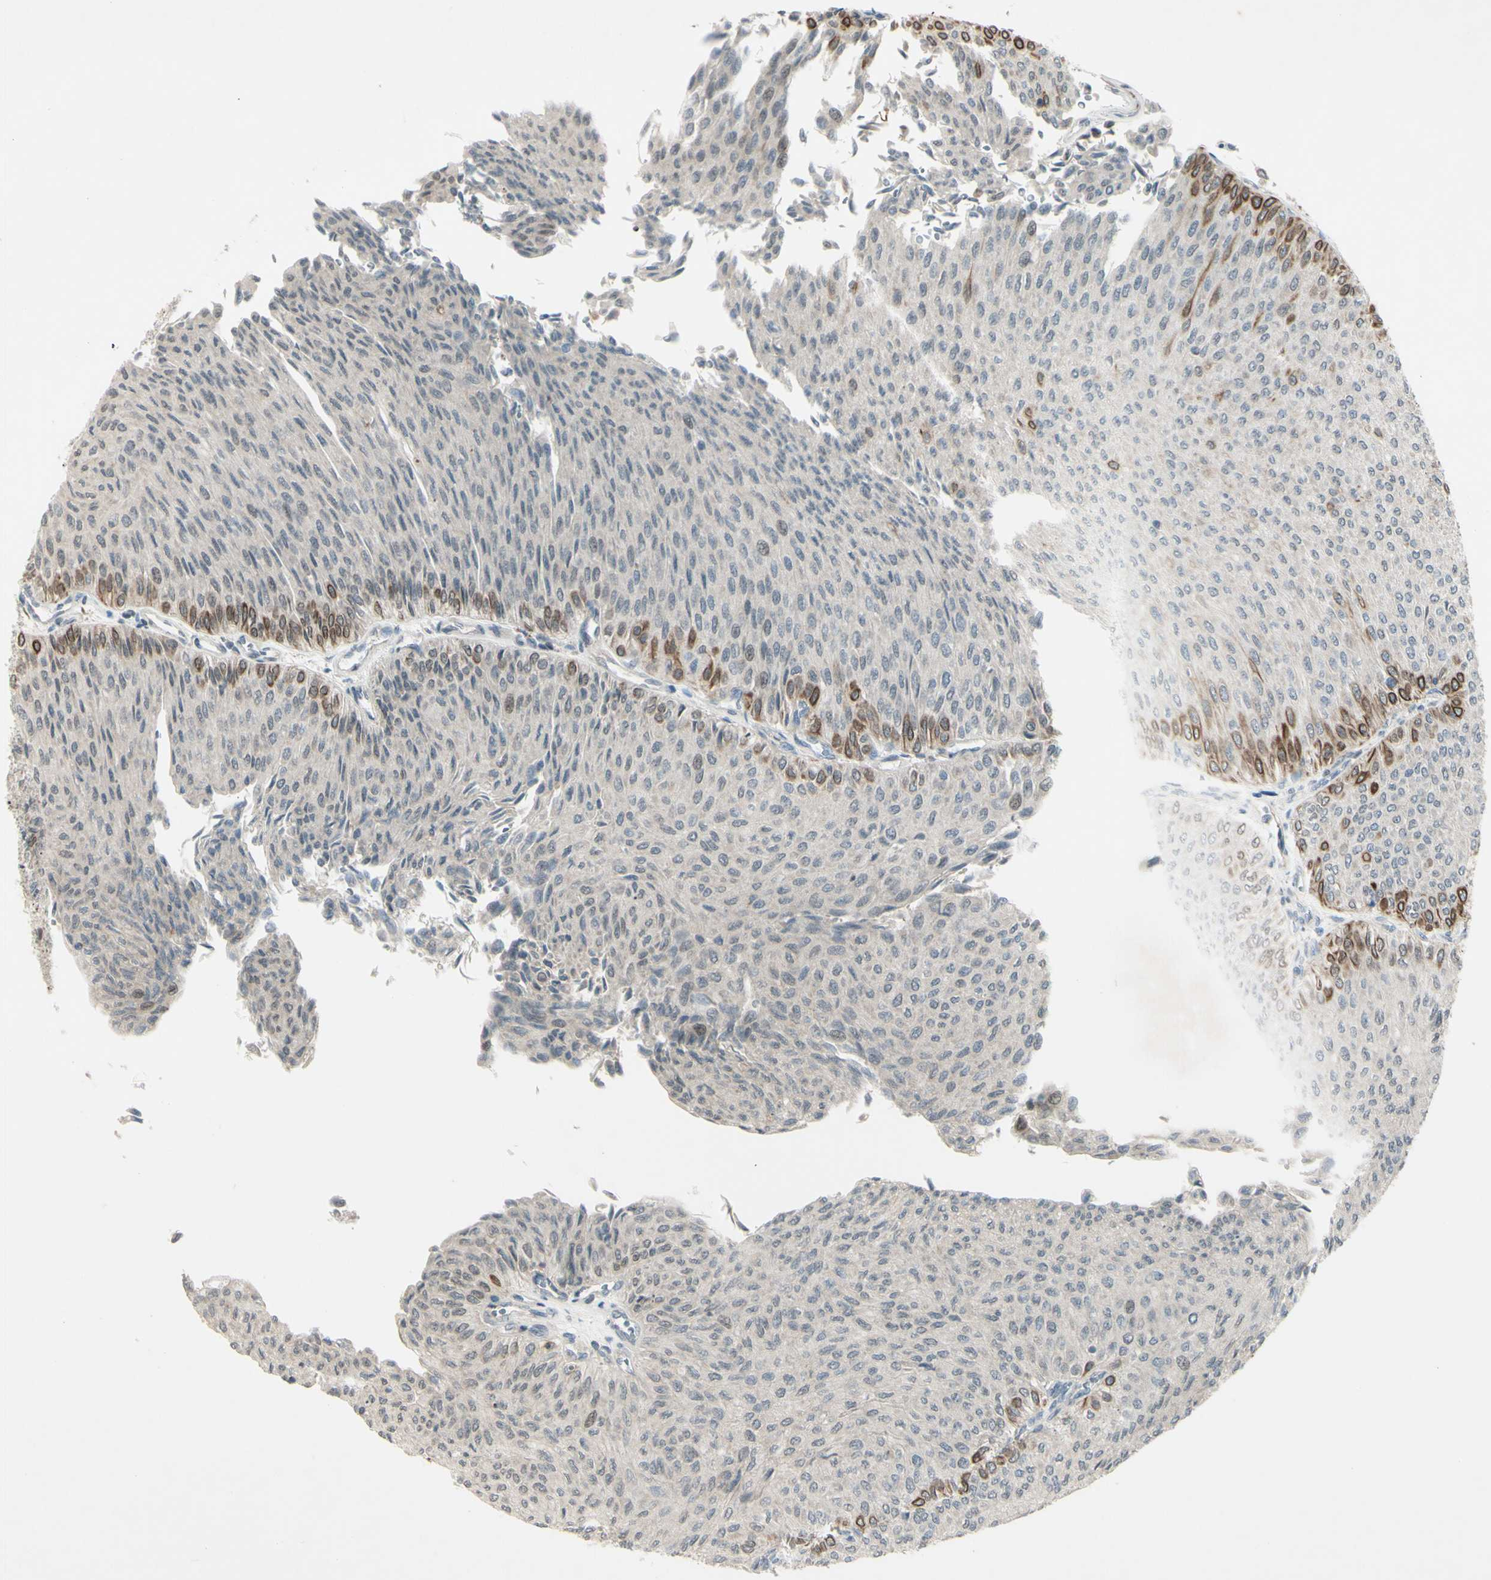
{"staining": {"intensity": "moderate", "quantity": "<25%", "location": "cytoplasmic/membranous"}, "tissue": "urothelial cancer", "cell_type": "Tumor cells", "image_type": "cancer", "snomed": [{"axis": "morphology", "description": "Urothelial carcinoma, Low grade"}, {"axis": "topography", "description": "Urinary bladder"}], "caption": "Immunohistochemistry image of neoplastic tissue: human low-grade urothelial carcinoma stained using IHC displays low levels of moderate protein expression localized specifically in the cytoplasmic/membranous of tumor cells, appearing as a cytoplasmic/membranous brown color.", "gene": "FGFR2", "patient": {"sex": "male", "age": 78}}